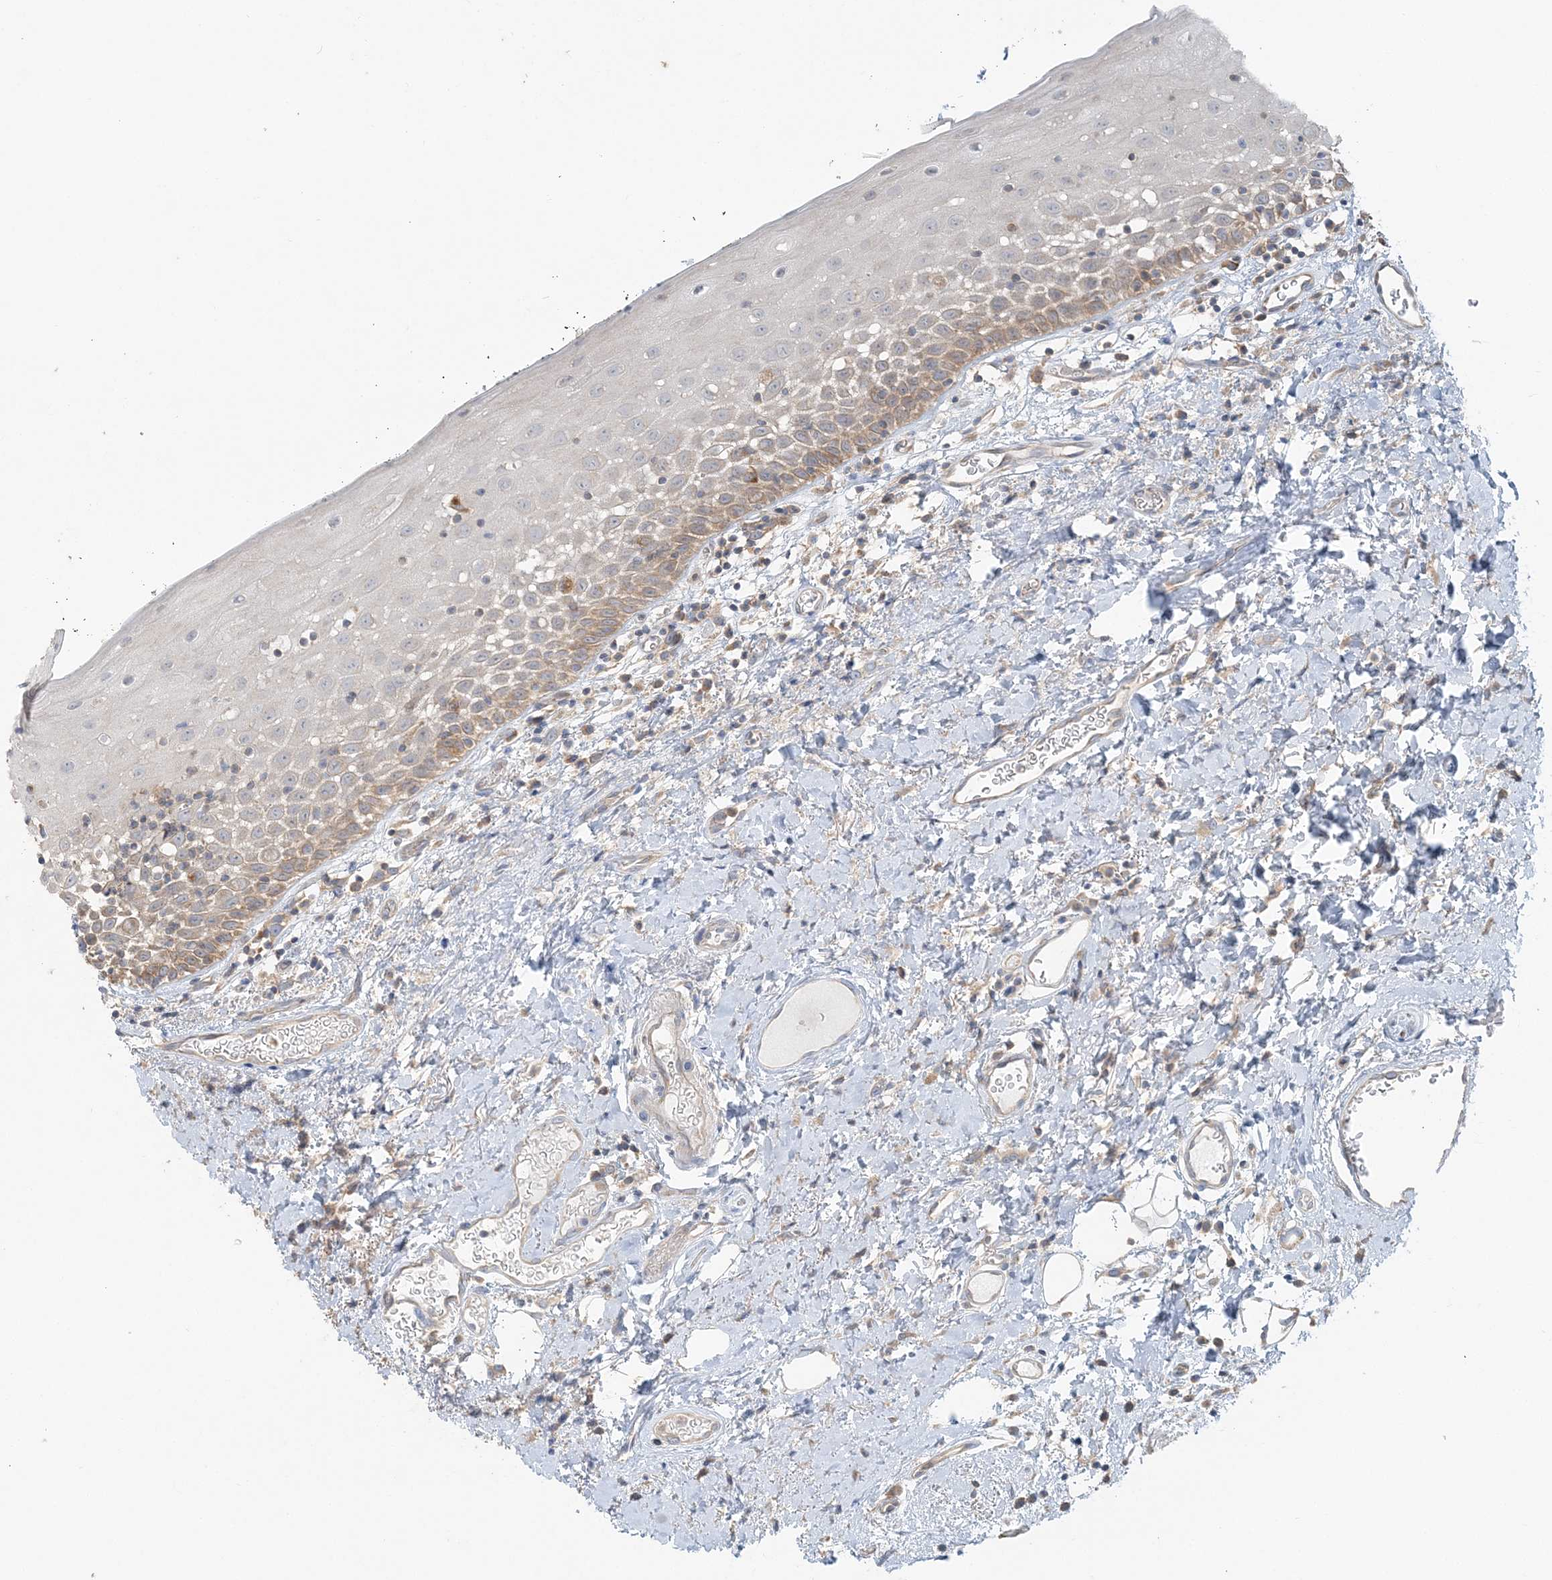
{"staining": {"intensity": "moderate", "quantity": "<25%", "location": "cytoplasmic/membranous"}, "tissue": "oral mucosa", "cell_type": "Squamous epithelial cells", "image_type": "normal", "snomed": [{"axis": "morphology", "description": "Normal tissue, NOS"}, {"axis": "topography", "description": "Oral tissue"}], "caption": "This image demonstrates normal oral mucosa stained with IHC to label a protein in brown. The cytoplasmic/membranous of squamous epithelial cells show moderate positivity for the protein. Nuclei are counter-stained blue.", "gene": "TBC1D5", "patient": {"sex": "male", "age": 74}}